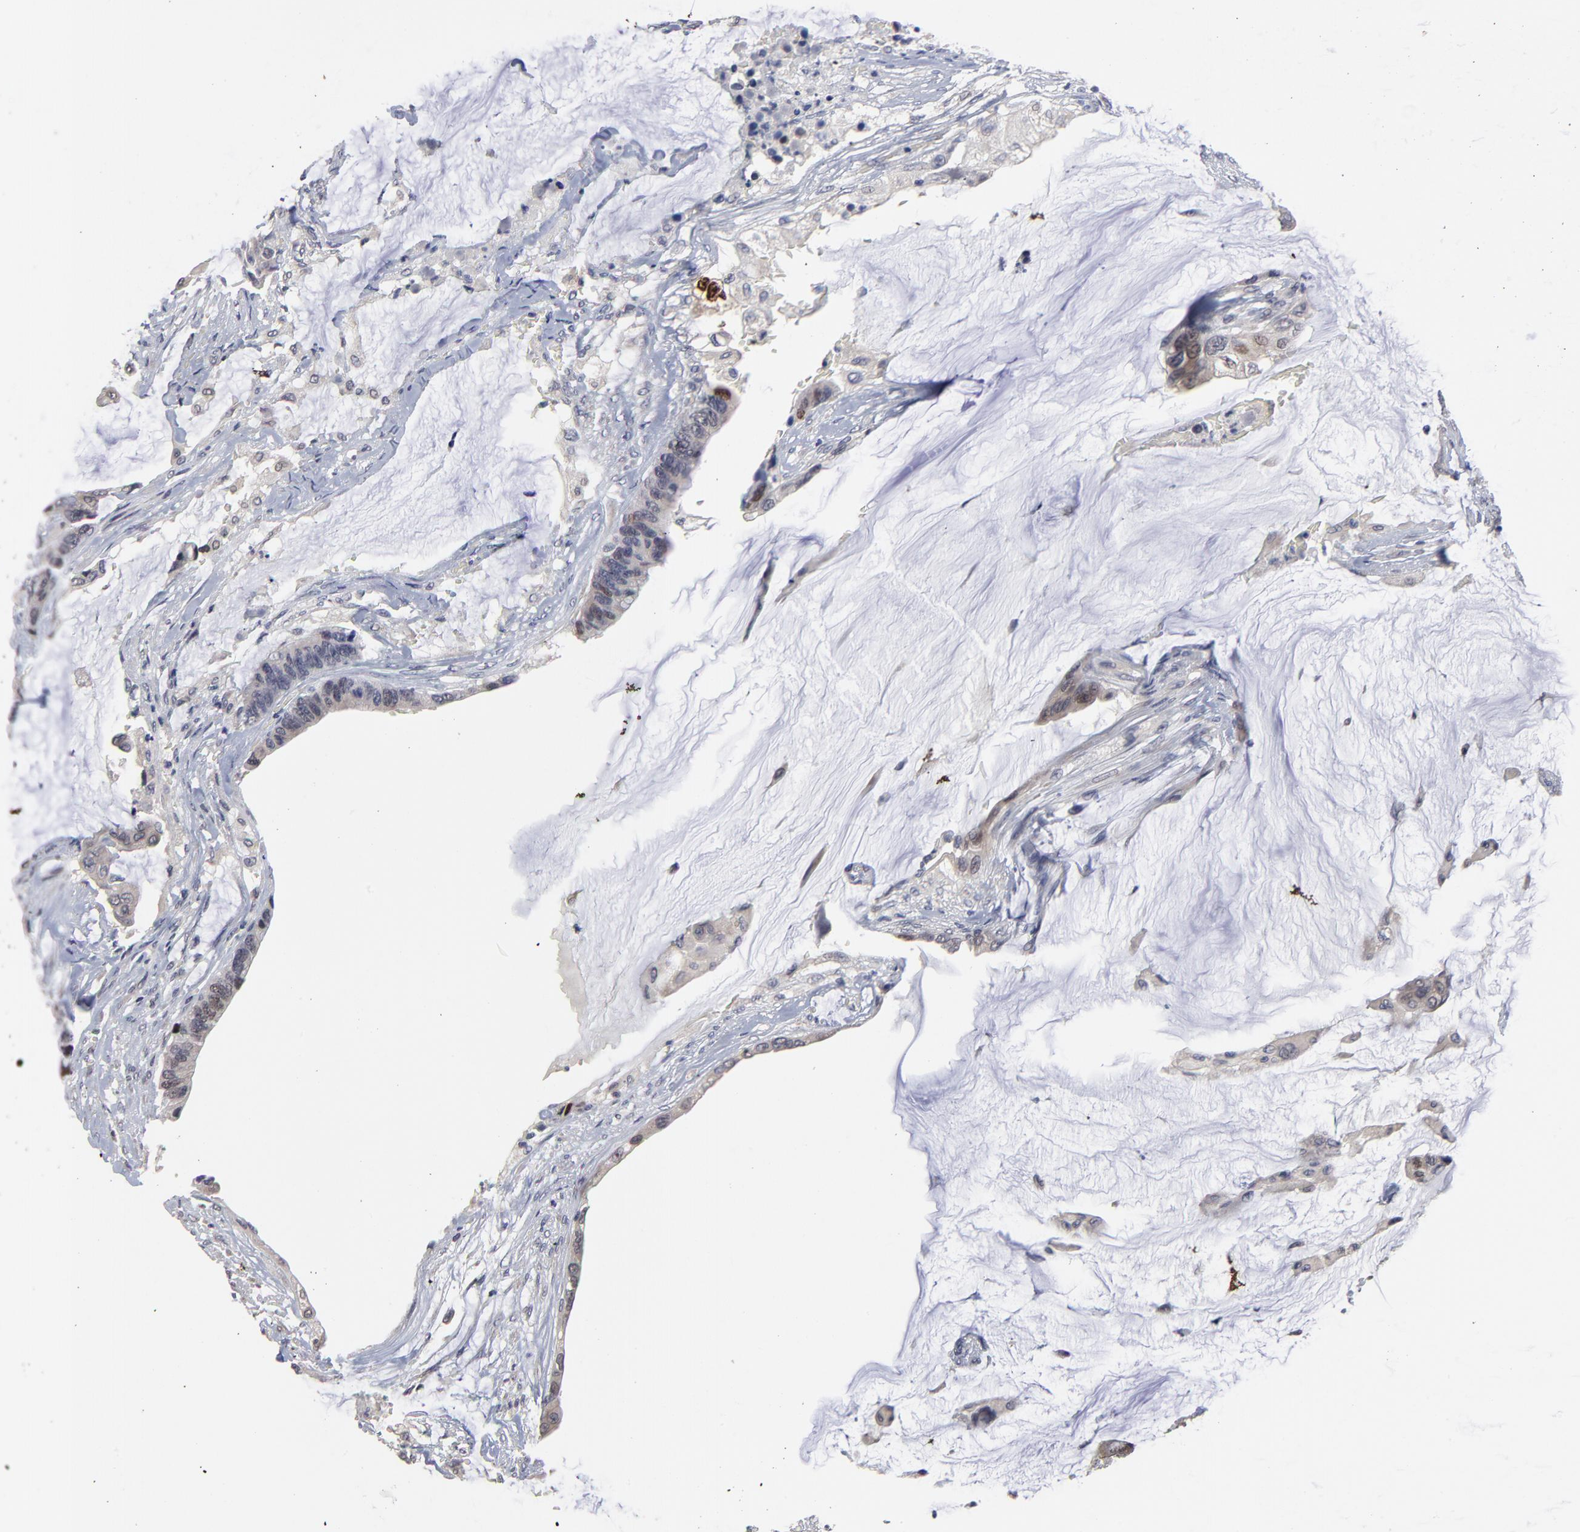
{"staining": {"intensity": "weak", "quantity": "<25%", "location": "cytoplasmic/membranous"}, "tissue": "colorectal cancer", "cell_type": "Tumor cells", "image_type": "cancer", "snomed": [{"axis": "morphology", "description": "Adenocarcinoma, NOS"}, {"axis": "topography", "description": "Rectum"}], "caption": "A photomicrograph of human colorectal cancer is negative for staining in tumor cells. (Stains: DAB (3,3'-diaminobenzidine) immunohistochemistry with hematoxylin counter stain, Microscopy: brightfield microscopy at high magnification).", "gene": "MAGEA10", "patient": {"sex": "female", "age": 59}}